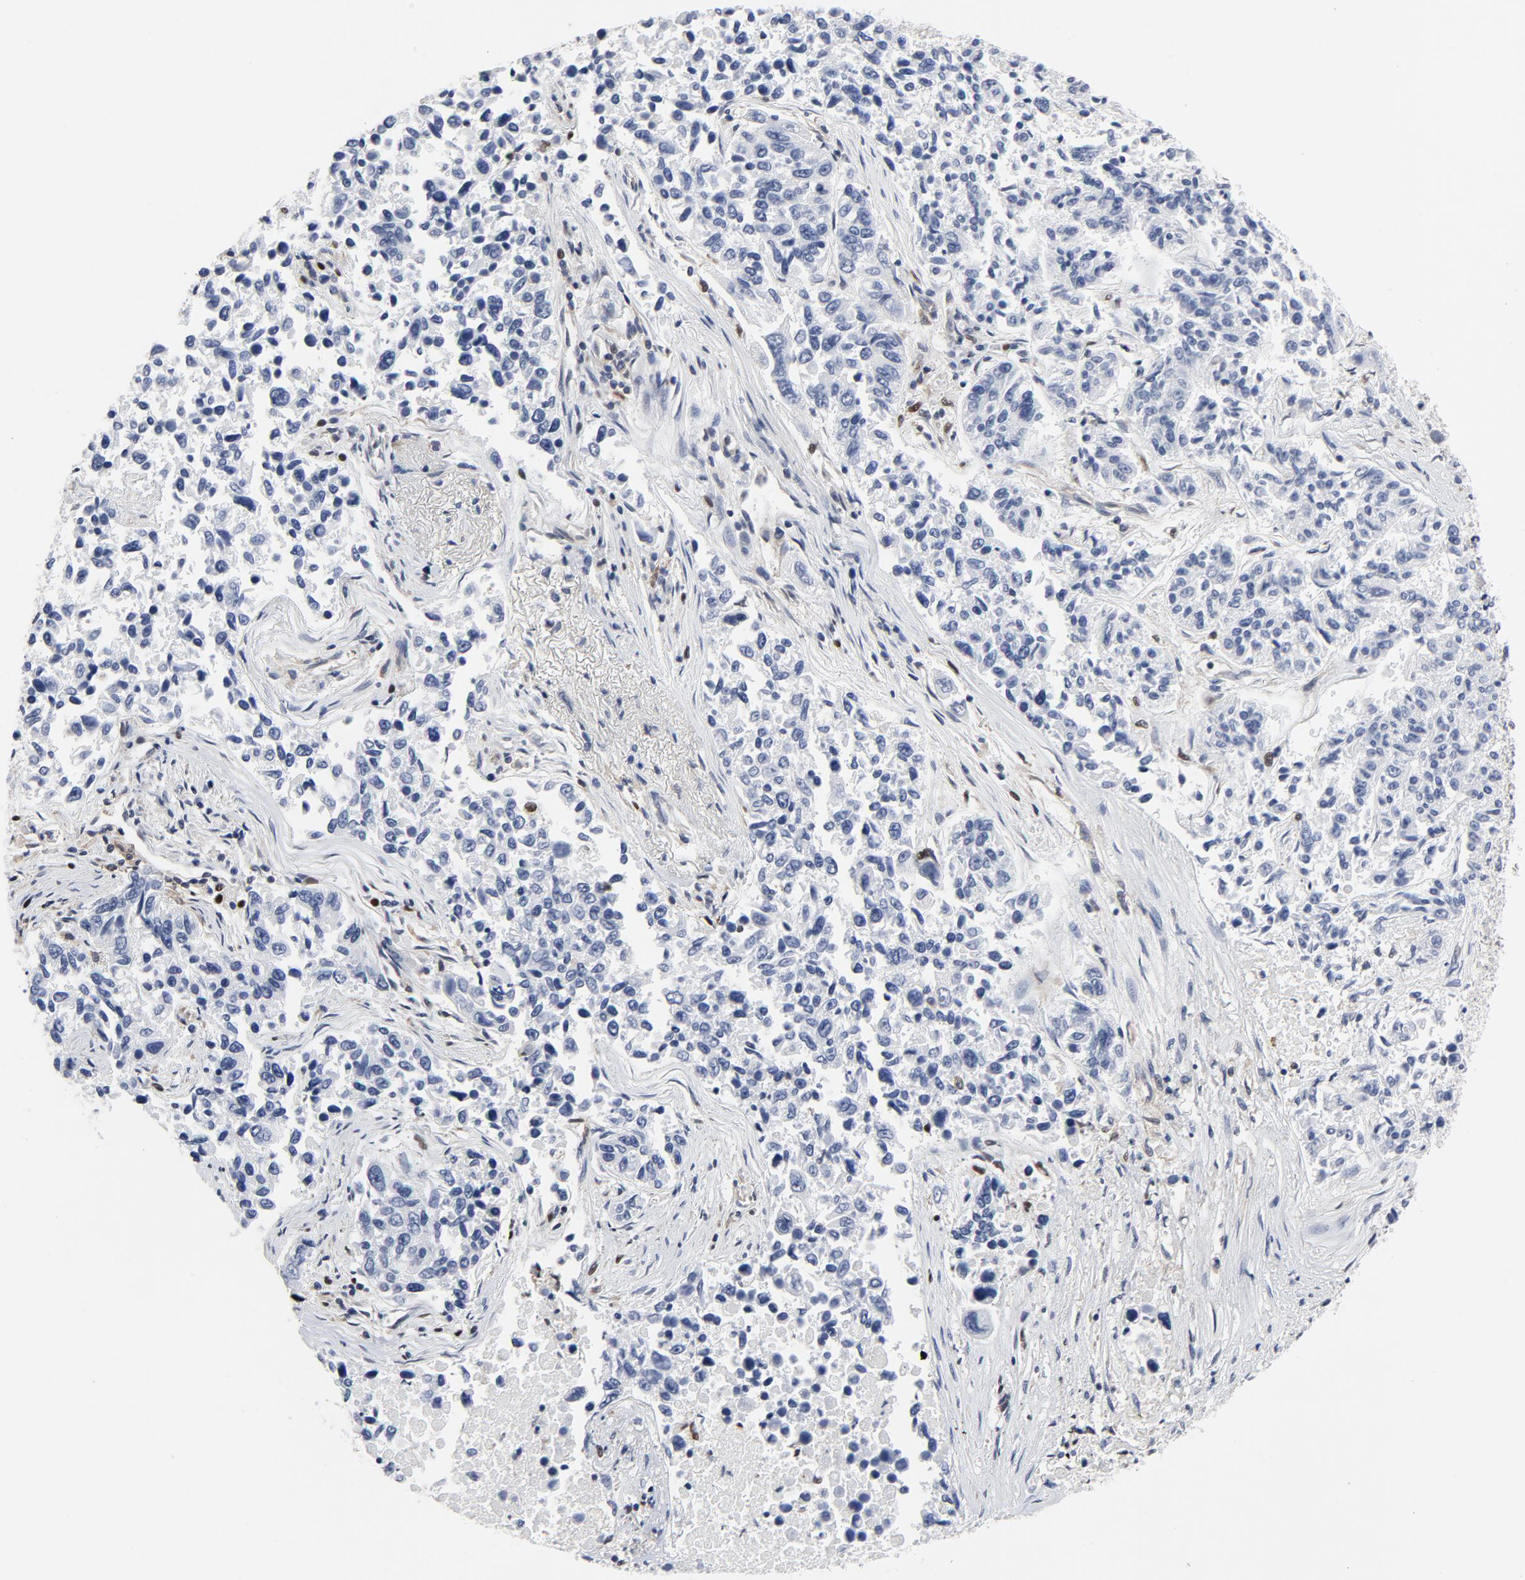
{"staining": {"intensity": "negative", "quantity": "none", "location": "none"}, "tissue": "lung cancer", "cell_type": "Tumor cells", "image_type": "cancer", "snomed": [{"axis": "morphology", "description": "Adenocarcinoma, NOS"}, {"axis": "topography", "description": "Lung"}], "caption": "Tumor cells show no significant expression in adenocarcinoma (lung).", "gene": "NFKB1", "patient": {"sex": "male", "age": 84}}